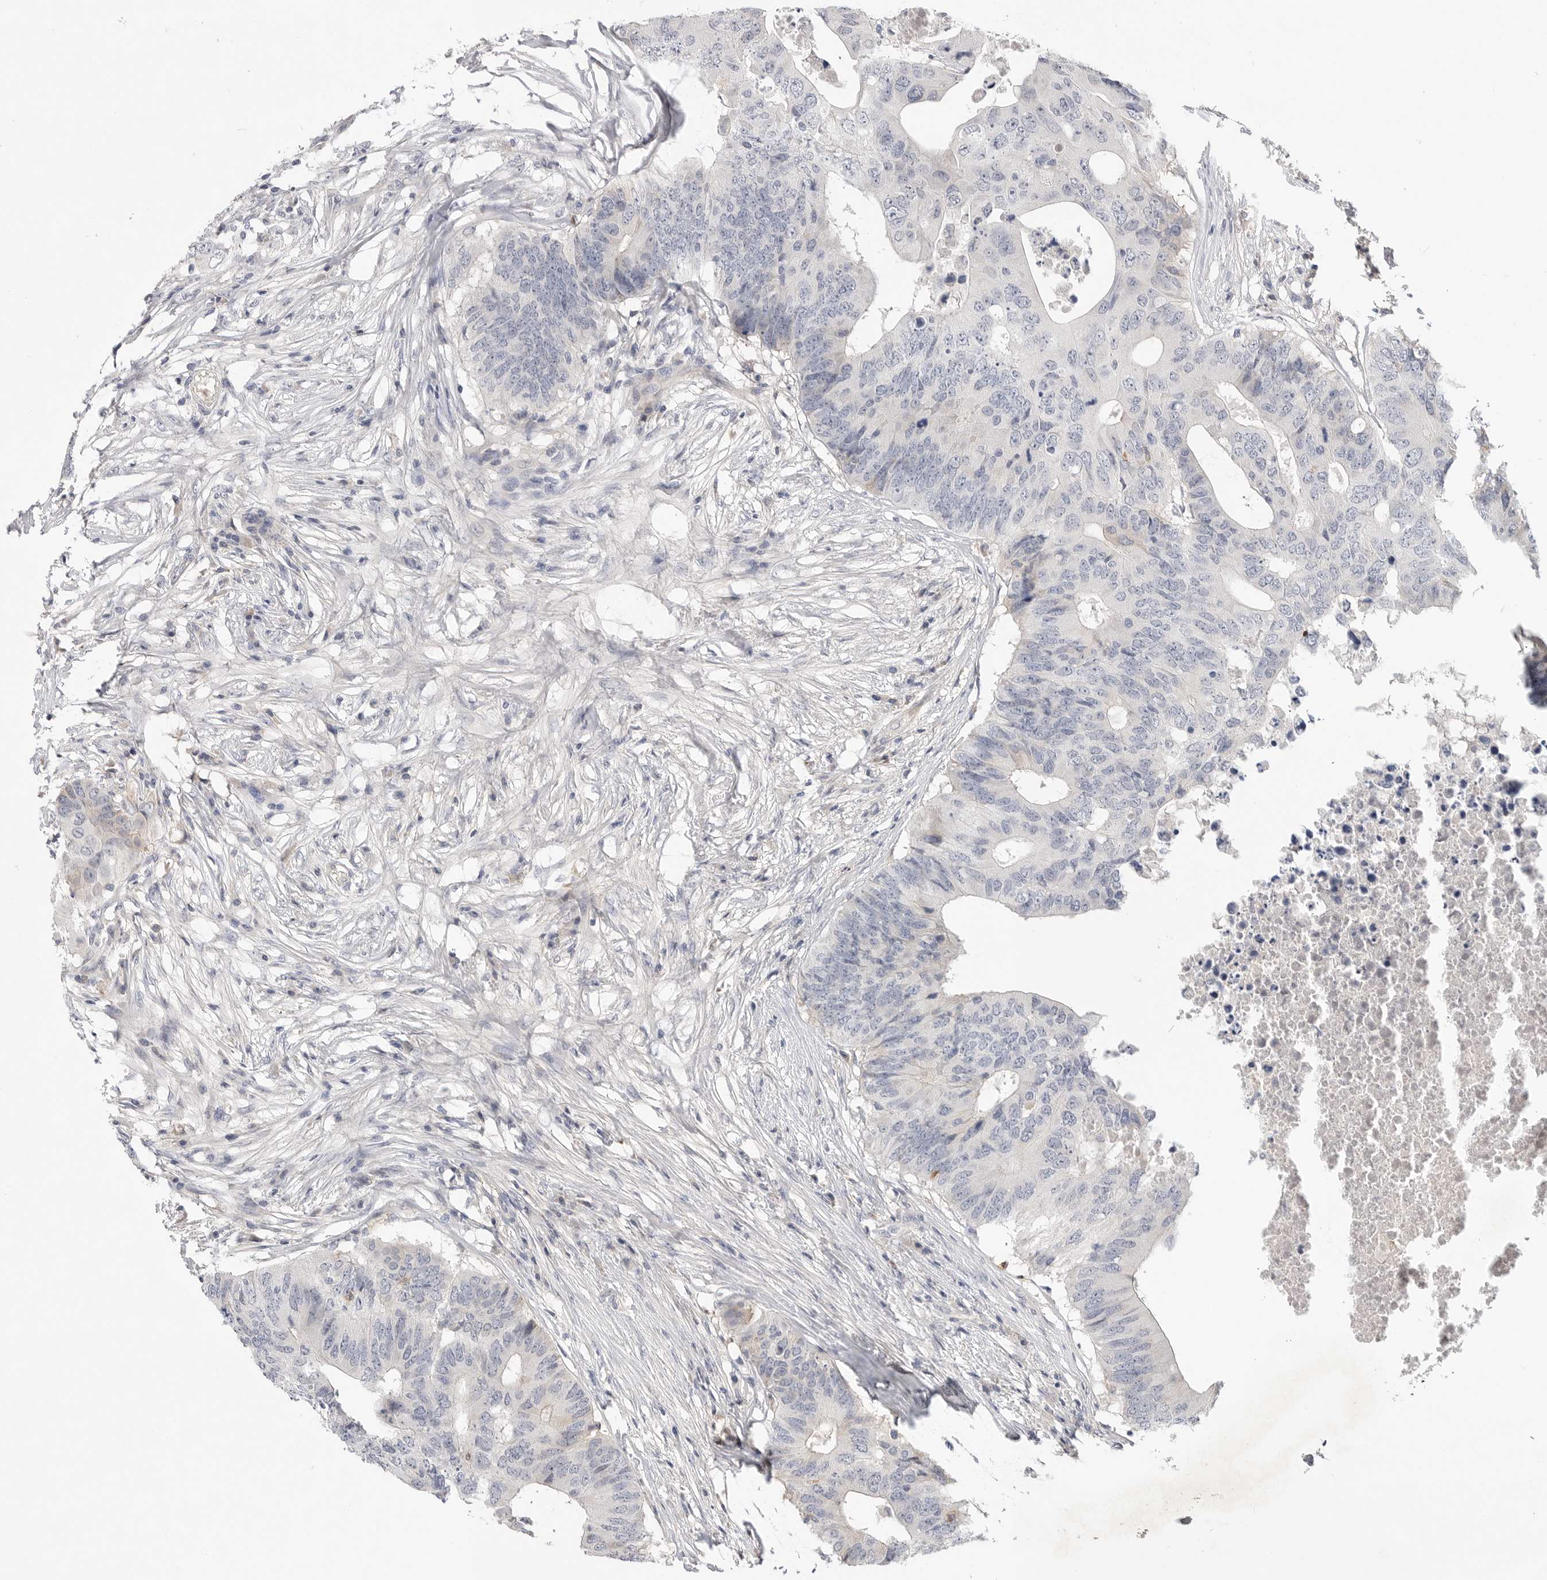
{"staining": {"intensity": "negative", "quantity": "none", "location": "none"}, "tissue": "colorectal cancer", "cell_type": "Tumor cells", "image_type": "cancer", "snomed": [{"axis": "morphology", "description": "Adenocarcinoma, NOS"}, {"axis": "topography", "description": "Colon"}], "caption": "A high-resolution histopathology image shows immunohistochemistry (IHC) staining of colorectal cancer (adenocarcinoma), which shows no significant staining in tumor cells.", "gene": "ITGAD", "patient": {"sex": "male", "age": 71}}